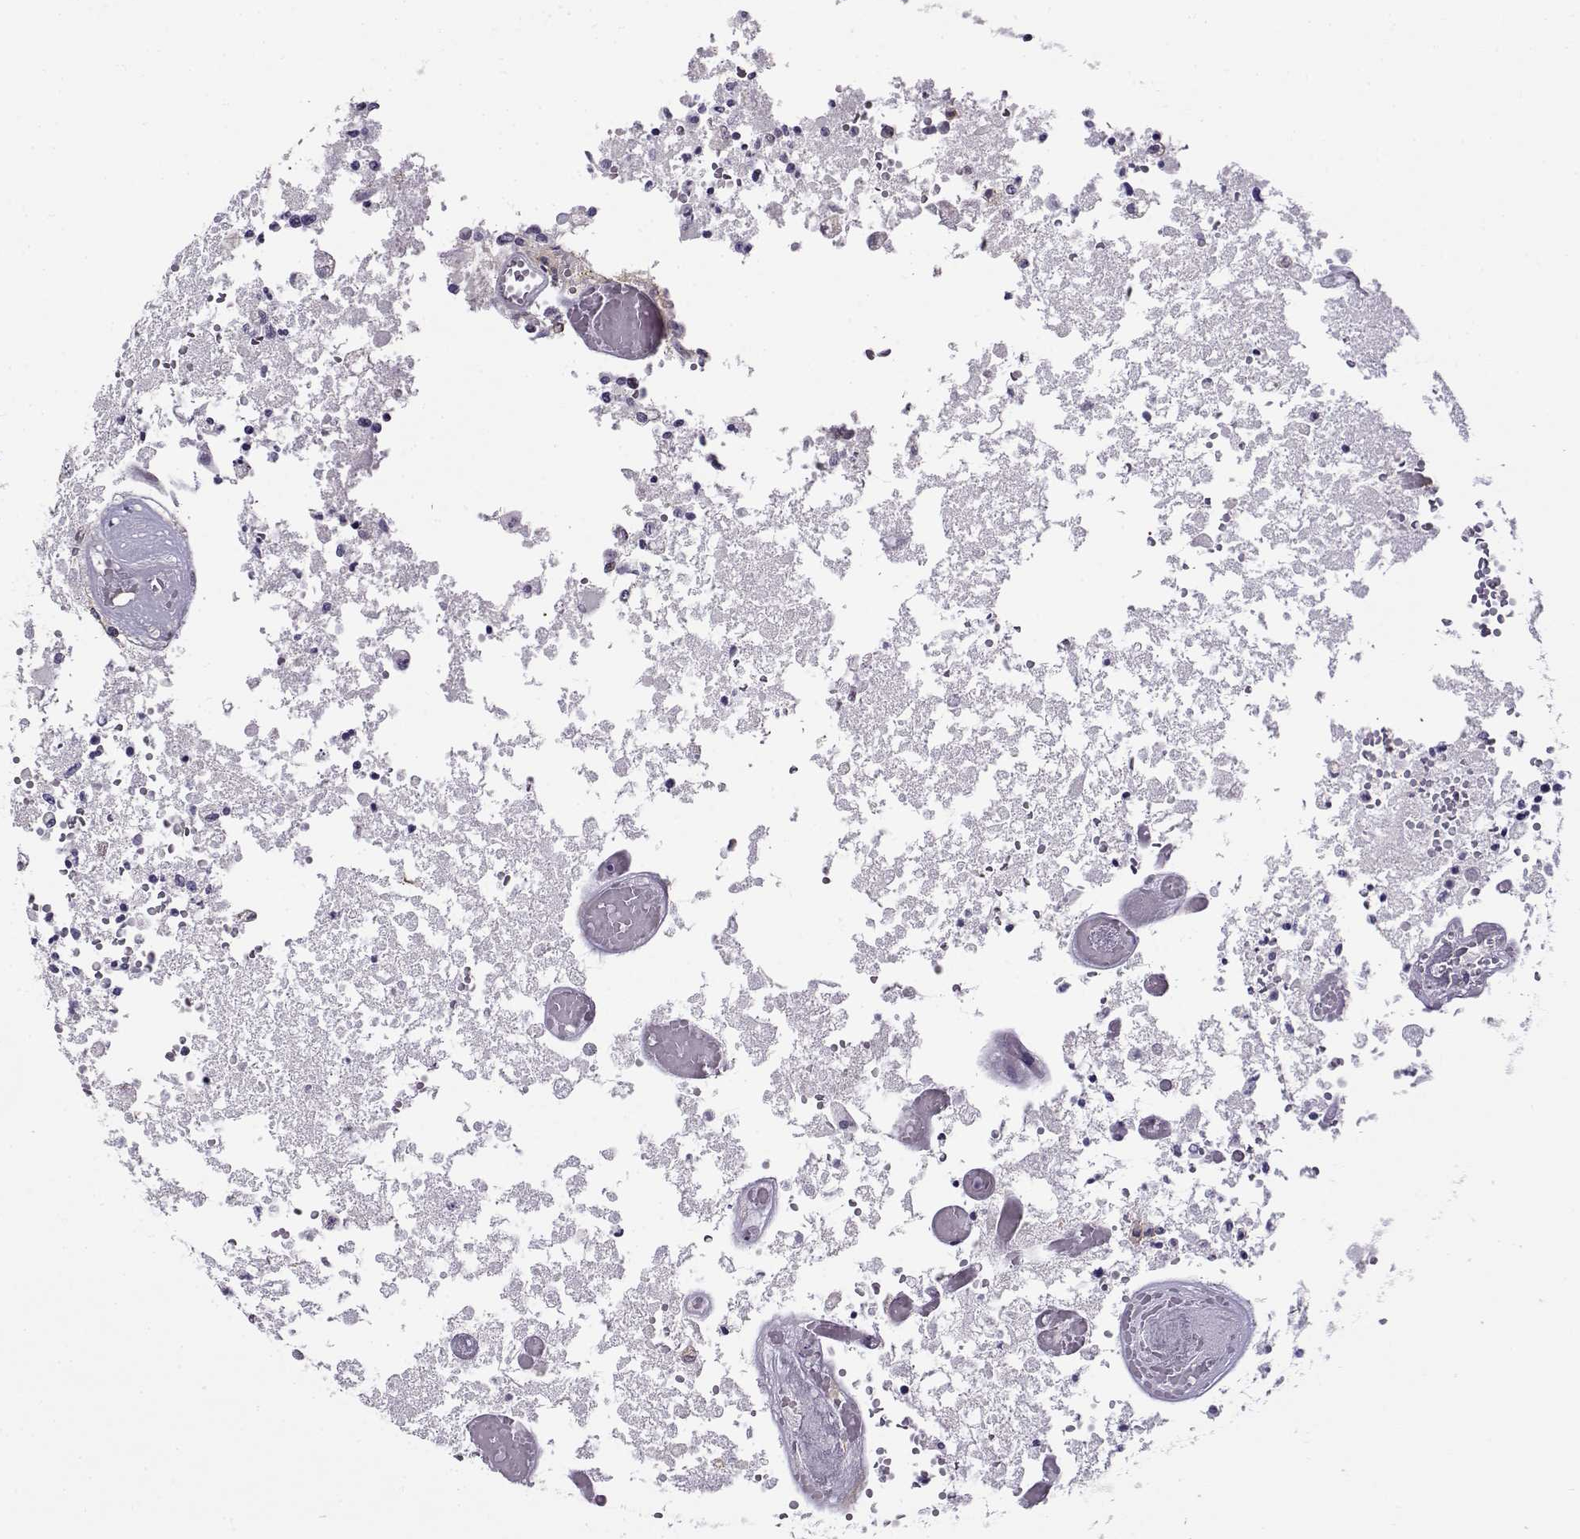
{"staining": {"intensity": "negative", "quantity": "none", "location": "none"}, "tissue": "glioma", "cell_type": "Tumor cells", "image_type": "cancer", "snomed": [{"axis": "morphology", "description": "Glioma, malignant, High grade"}, {"axis": "topography", "description": "Brain"}], "caption": "Immunohistochemical staining of human glioma demonstrates no significant expression in tumor cells. (DAB IHC visualized using brightfield microscopy, high magnification).", "gene": "BACH1", "patient": {"sex": "female", "age": 63}}